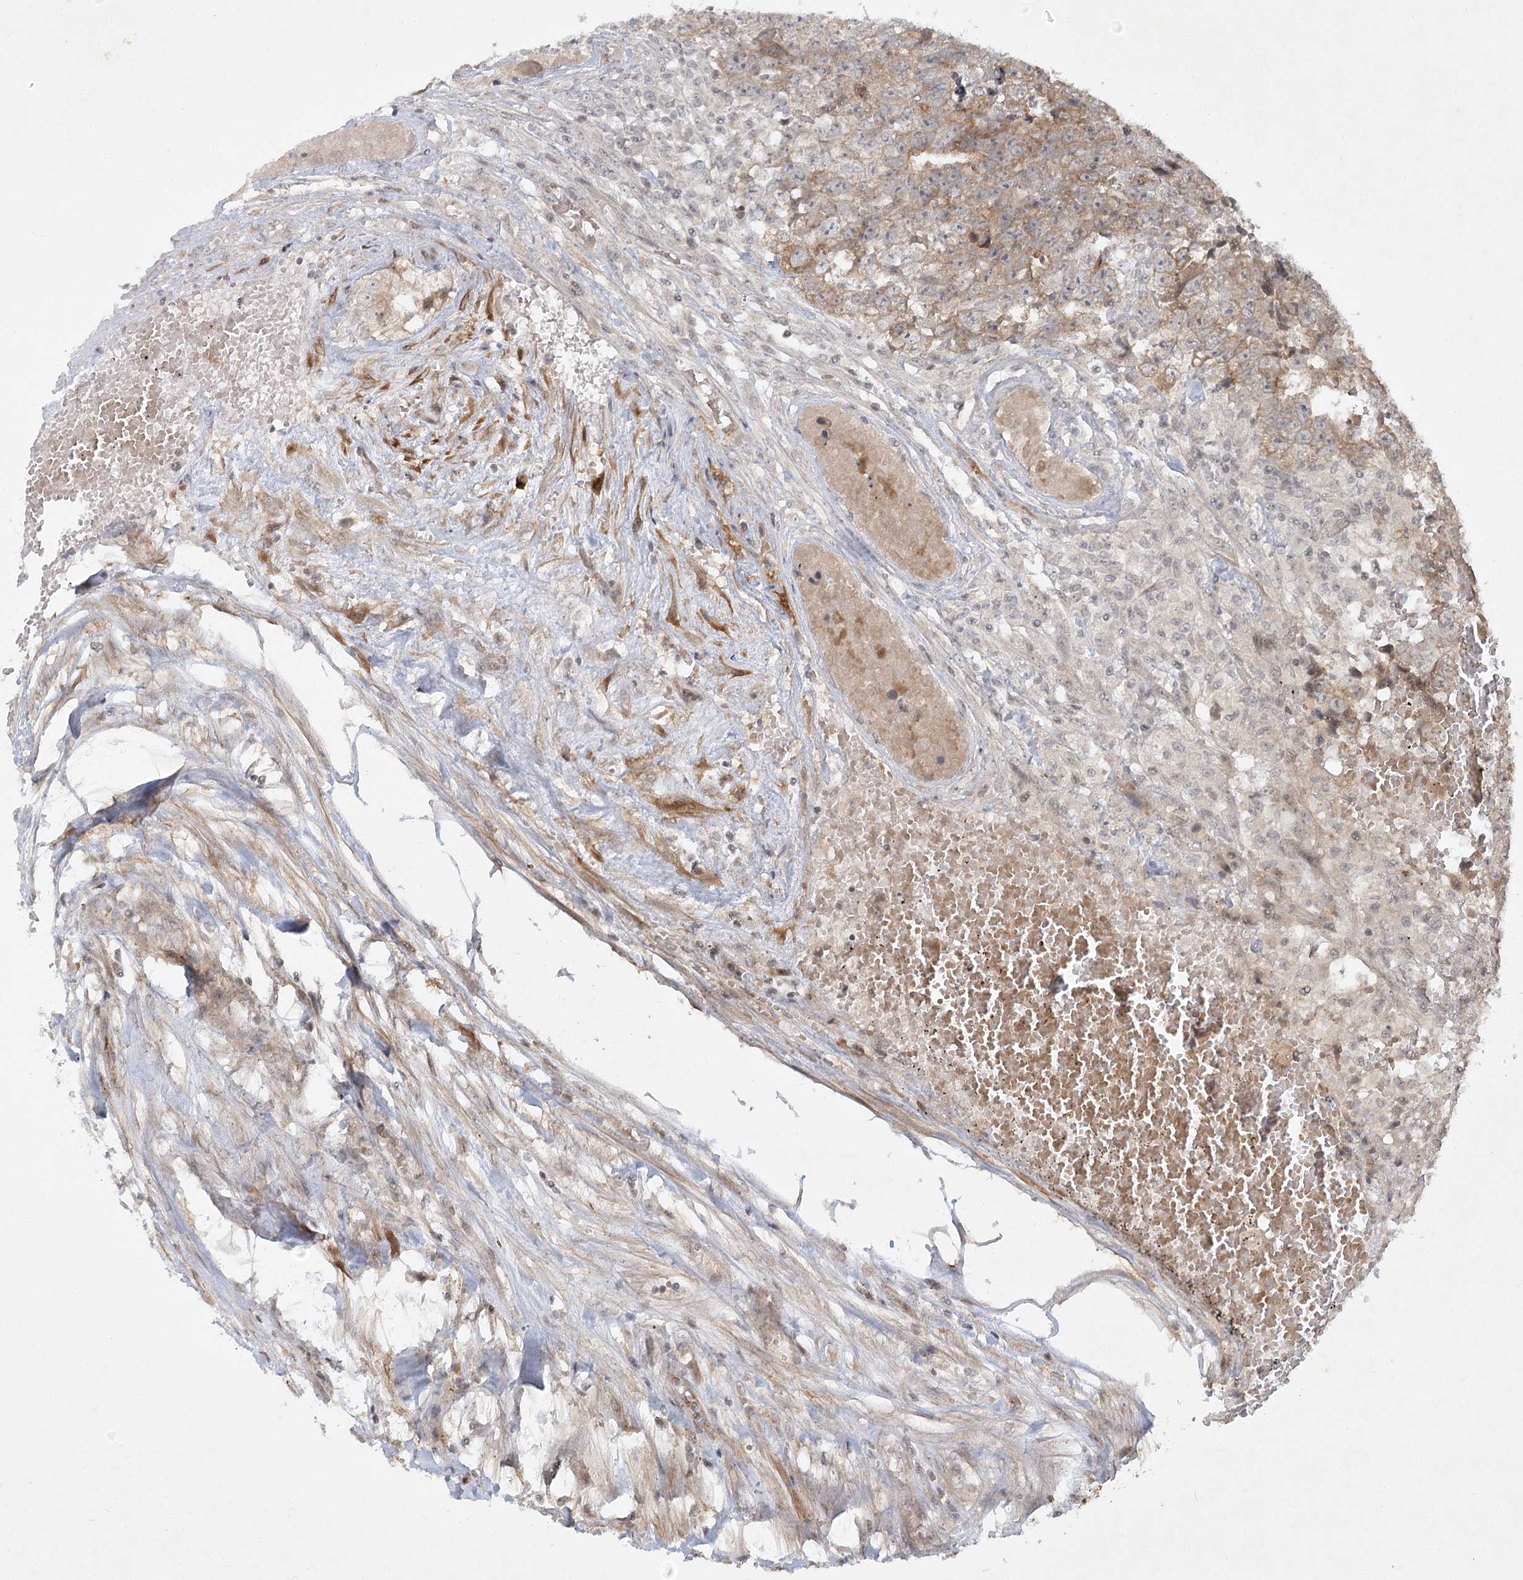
{"staining": {"intensity": "weak", "quantity": ">75%", "location": "cytoplasmic/membranous"}, "tissue": "testis cancer", "cell_type": "Tumor cells", "image_type": "cancer", "snomed": [{"axis": "morphology", "description": "Carcinoma, Embryonal, NOS"}, {"axis": "topography", "description": "Testis"}], "caption": "High-magnification brightfield microscopy of testis cancer stained with DAB (3,3'-diaminobenzidine) (brown) and counterstained with hematoxylin (blue). tumor cells exhibit weak cytoplasmic/membranous positivity is appreciated in approximately>75% of cells.", "gene": "SH2D3A", "patient": {"sex": "male", "age": 25}}